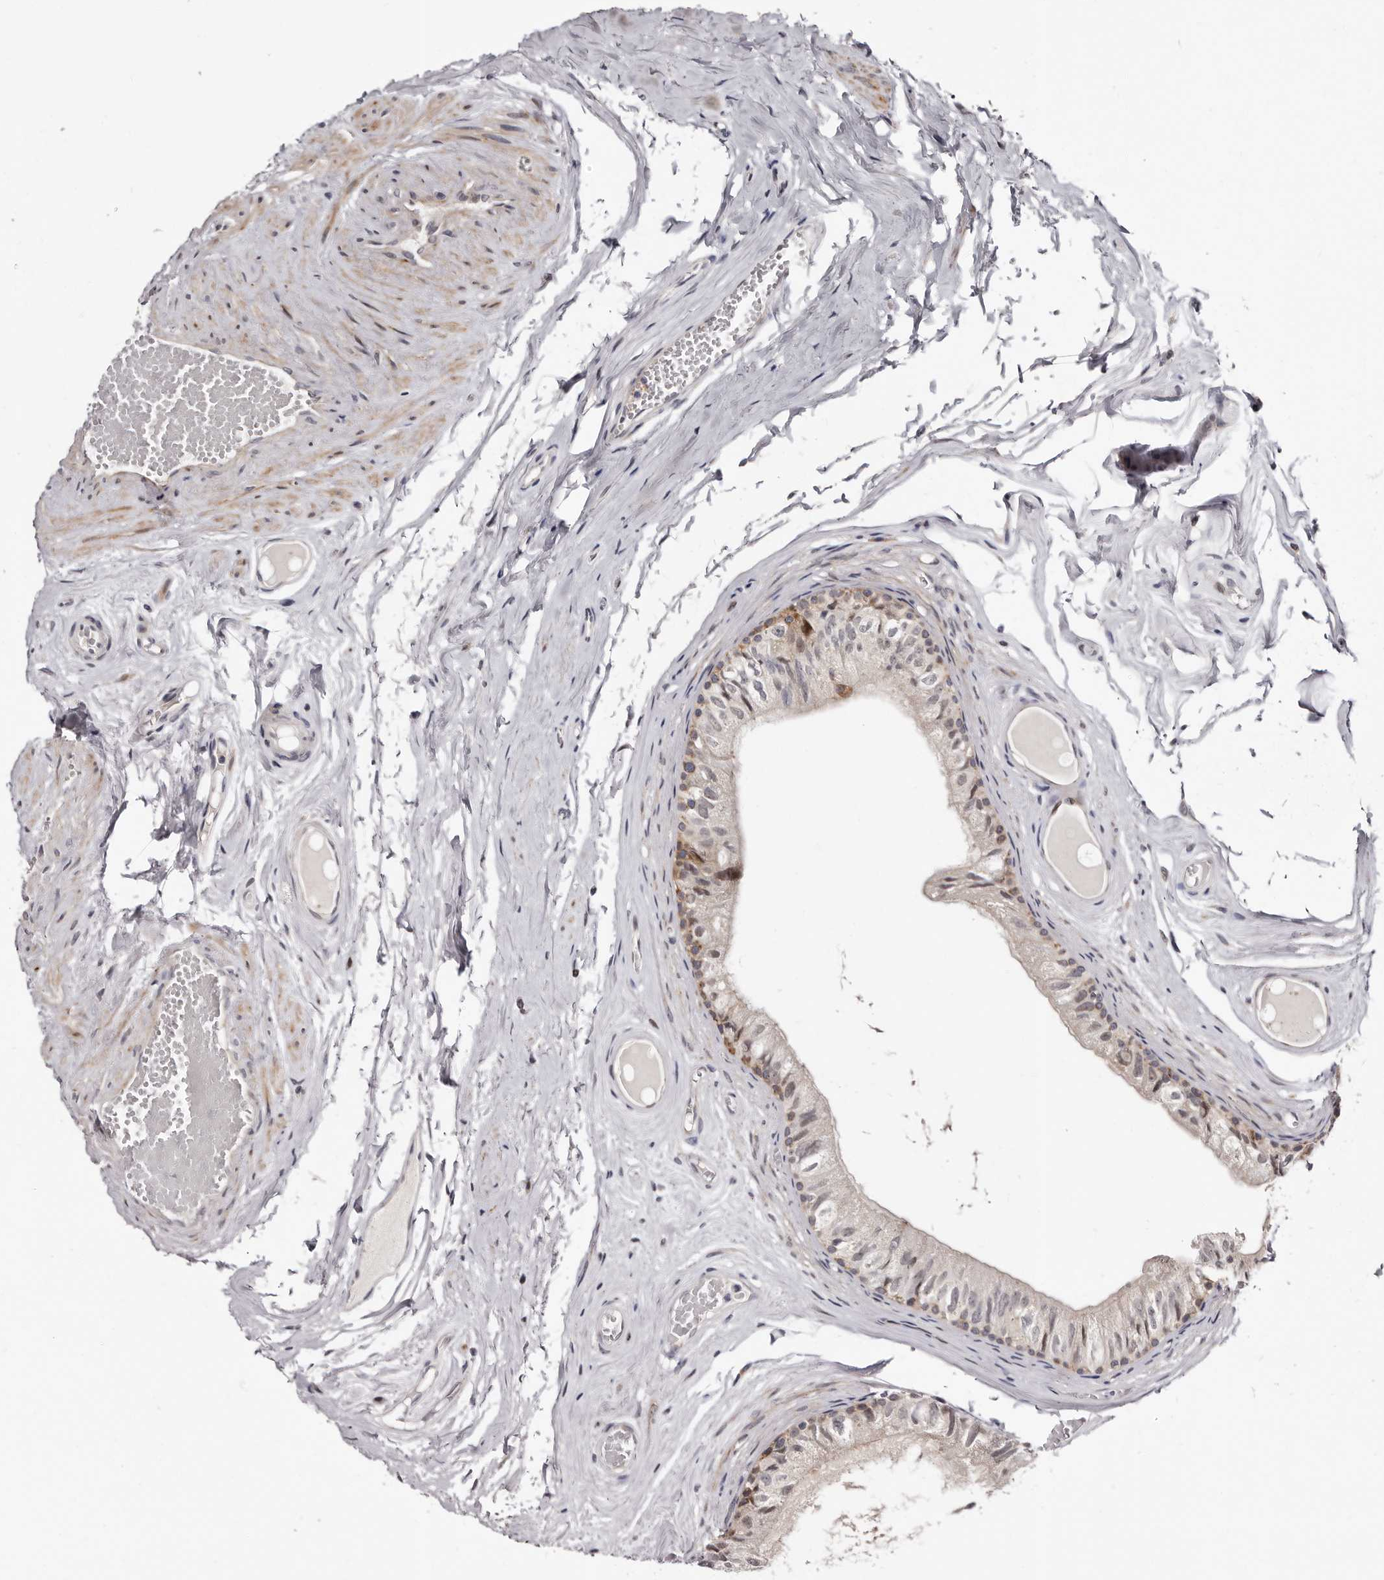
{"staining": {"intensity": "moderate", "quantity": "<25%", "location": "cytoplasmic/membranous"}, "tissue": "epididymis", "cell_type": "Glandular cells", "image_type": "normal", "snomed": [{"axis": "morphology", "description": "Normal tissue, NOS"}, {"axis": "topography", "description": "Epididymis"}], "caption": "Protein expression analysis of normal epididymis shows moderate cytoplasmic/membranous positivity in about <25% of glandular cells.", "gene": "PHF20L1", "patient": {"sex": "male", "age": 79}}